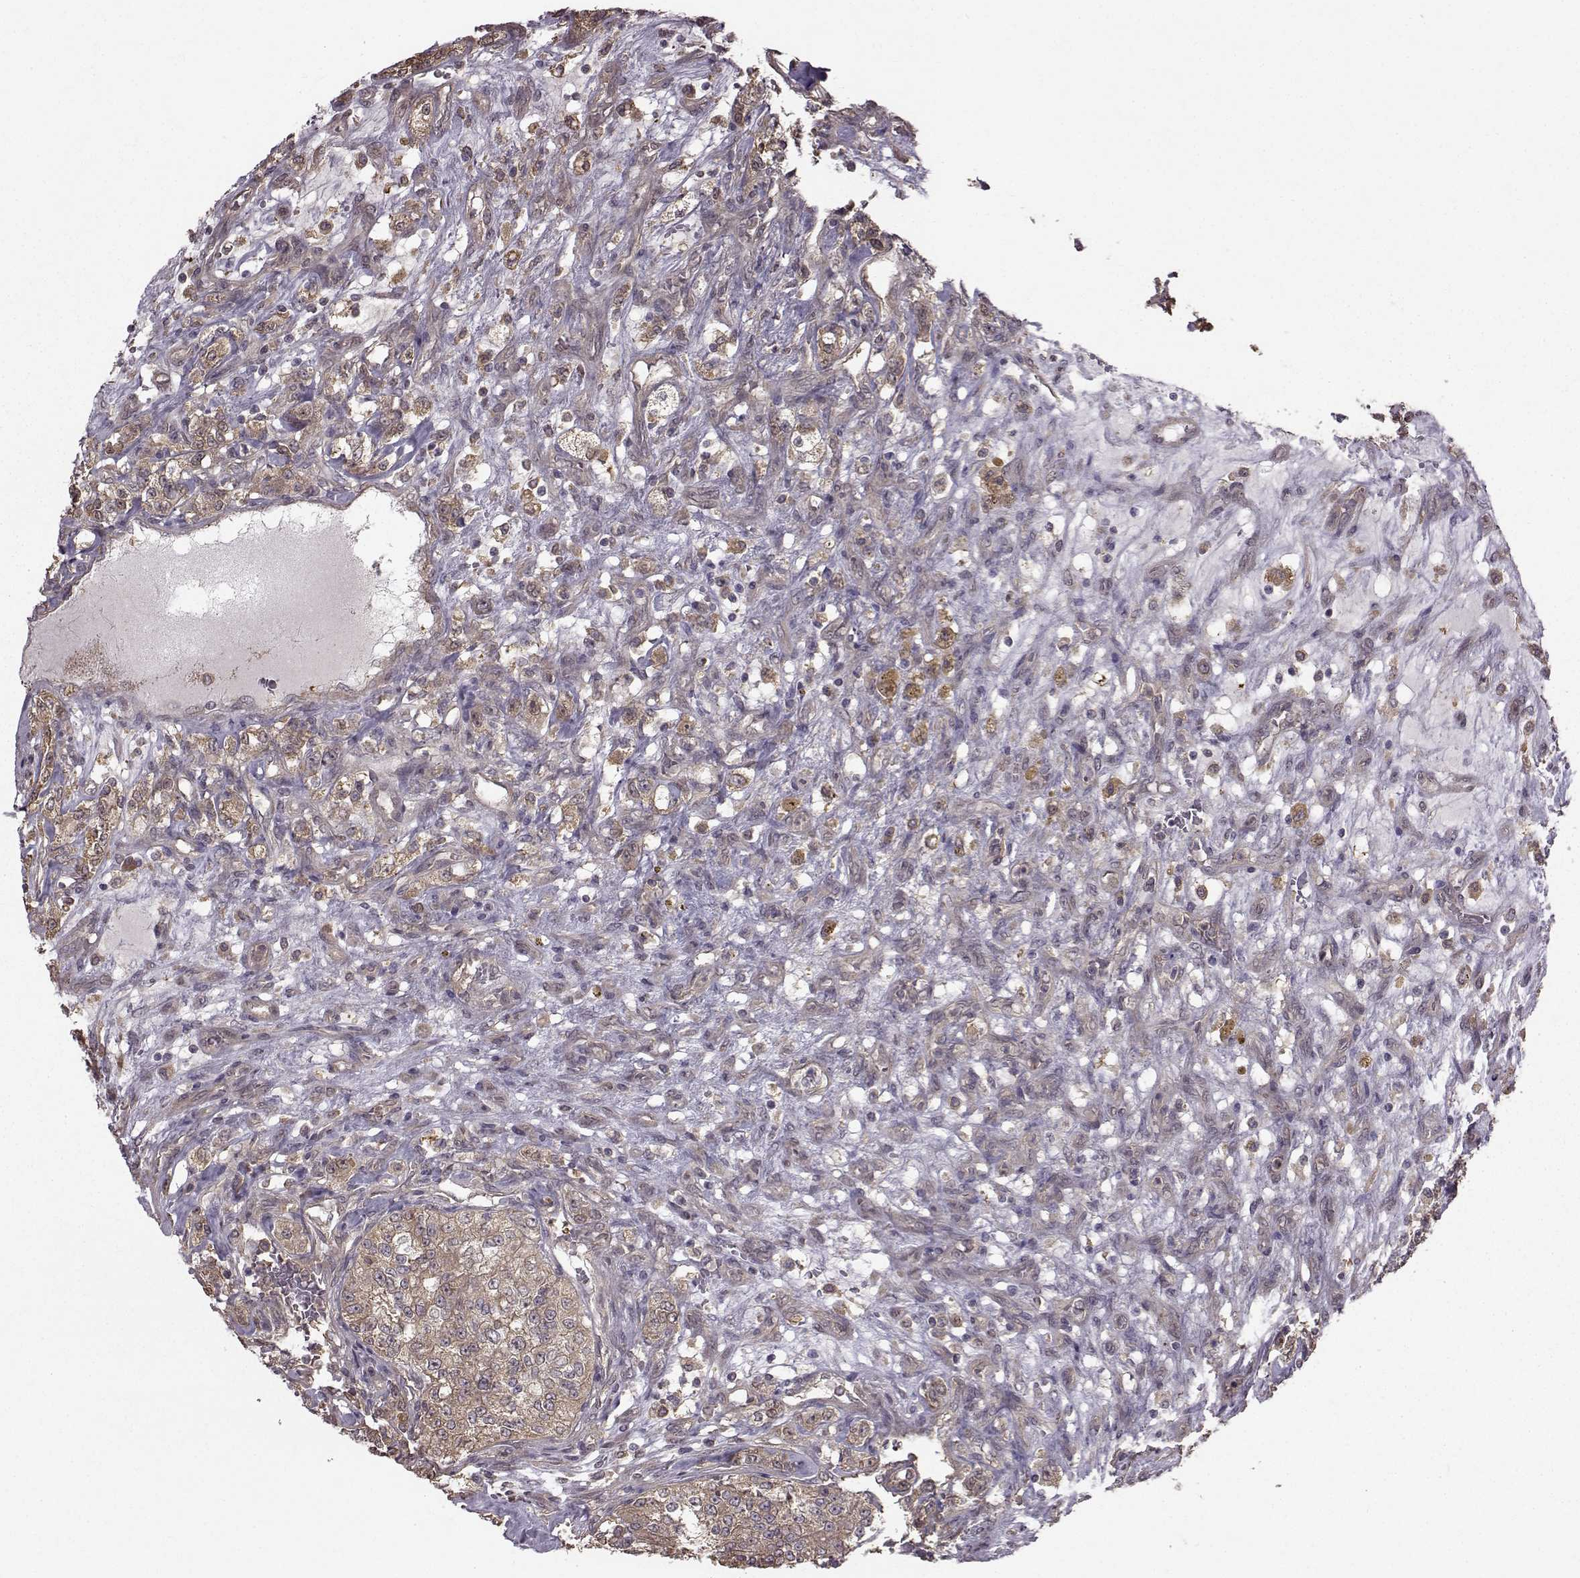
{"staining": {"intensity": "moderate", "quantity": ">75%", "location": "cytoplasmic/membranous"}, "tissue": "renal cancer", "cell_type": "Tumor cells", "image_type": "cancer", "snomed": [{"axis": "morphology", "description": "Adenocarcinoma, NOS"}, {"axis": "topography", "description": "Kidney"}], "caption": "Immunohistochemical staining of renal cancer (adenocarcinoma) reveals medium levels of moderate cytoplasmic/membranous protein positivity in about >75% of tumor cells.", "gene": "NME1-NME2", "patient": {"sex": "female", "age": 63}}